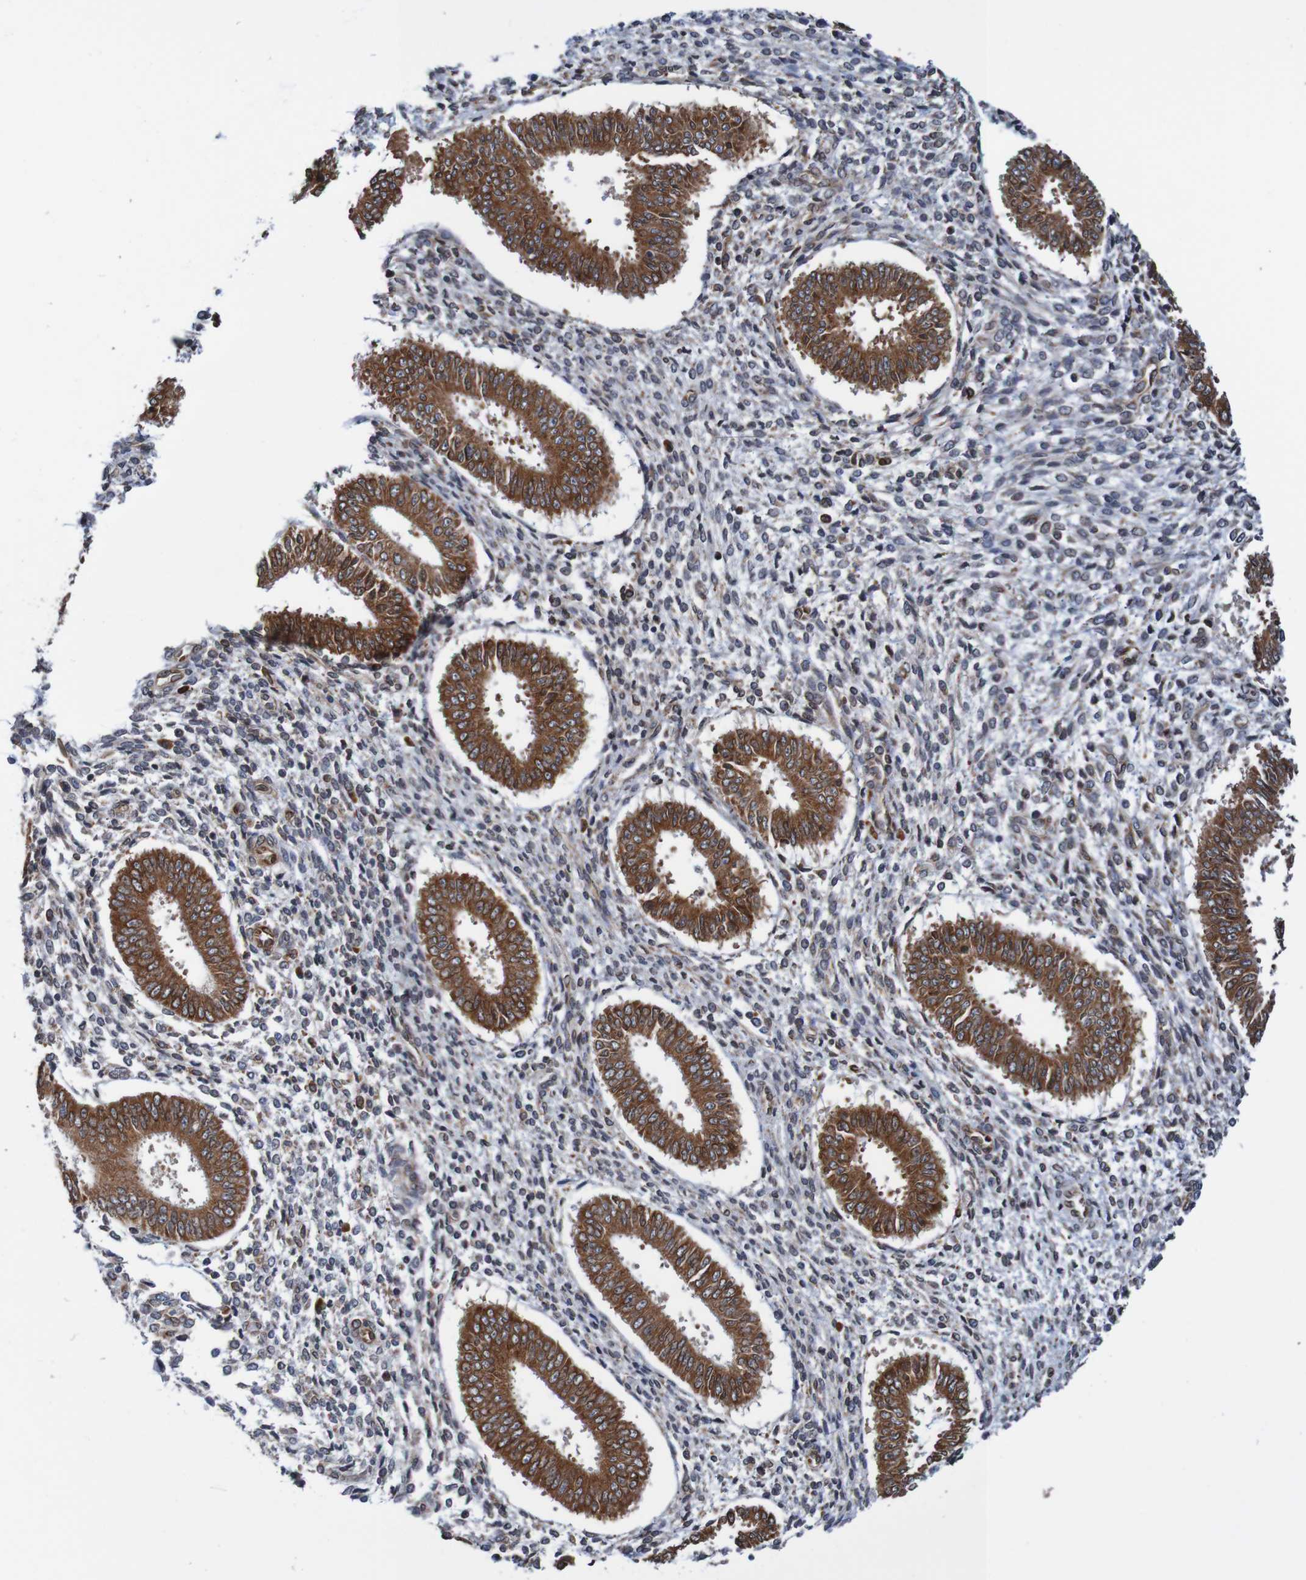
{"staining": {"intensity": "strong", "quantity": "<25%", "location": "cytoplasmic/membranous"}, "tissue": "endometrium", "cell_type": "Cells in endometrial stroma", "image_type": "normal", "snomed": [{"axis": "morphology", "description": "Normal tissue, NOS"}, {"axis": "topography", "description": "Endometrium"}], "caption": "Immunohistochemistry histopathology image of normal human endometrium stained for a protein (brown), which reveals medium levels of strong cytoplasmic/membranous positivity in approximately <25% of cells in endometrial stroma.", "gene": "TMEM109", "patient": {"sex": "female", "age": 35}}